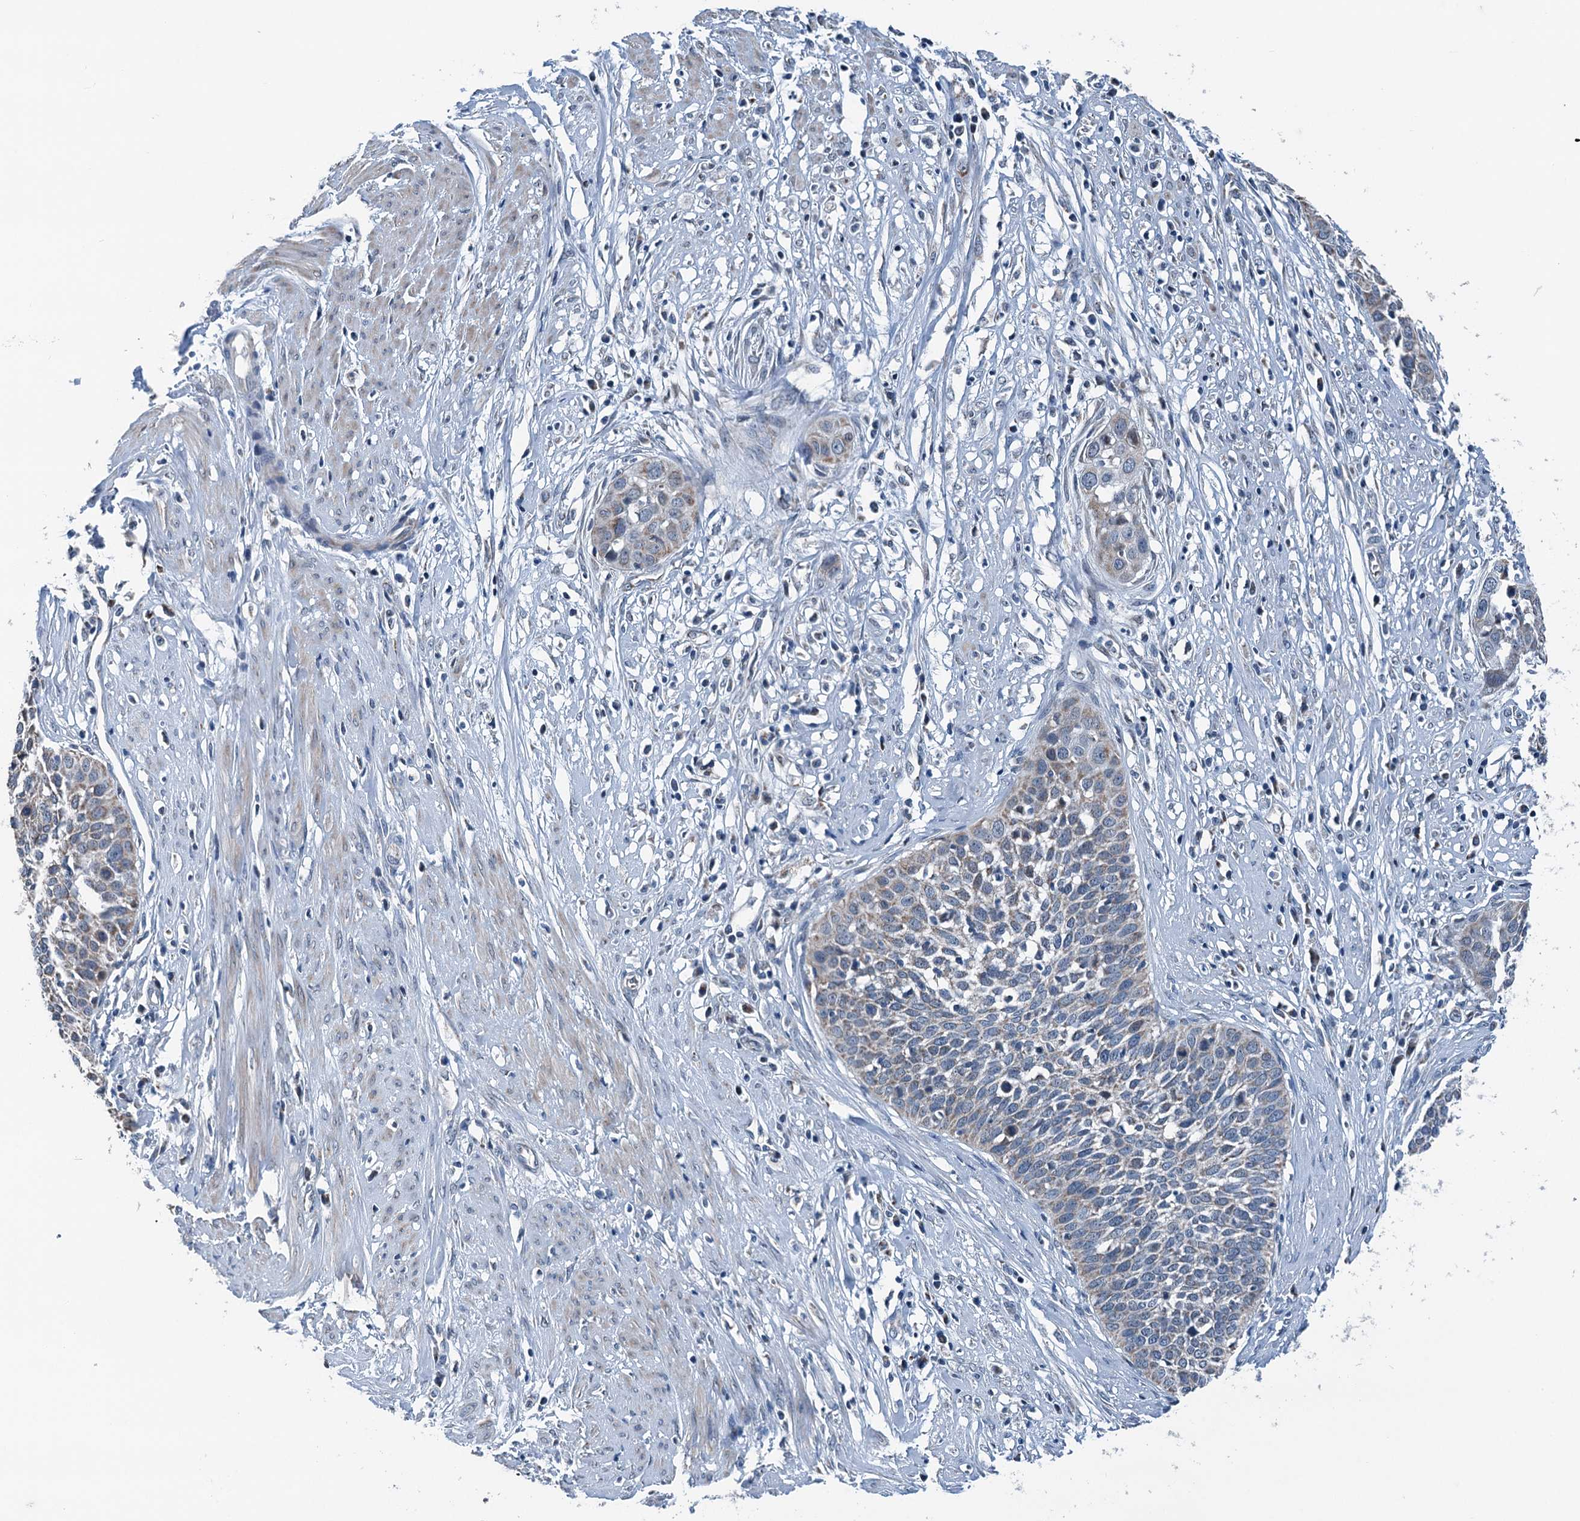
{"staining": {"intensity": "negative", "quantity": "none", "location": "none"}, "tissue": "cervical cancer", "cell_type": "Tumor cells", "image_type": "cancer", "snomed": [{"axis": "morphology", "description": "Squamous cell carcinoma, NOS"}, {"axis": "topography", "description": "Cervix"}], "caption": "Cervical cancer stained for a protein using immunohistochemistry demonstrates no positivity tumor cells.", "gene": "TRPT1", "patient": {"sex": "female", "age": 34}}